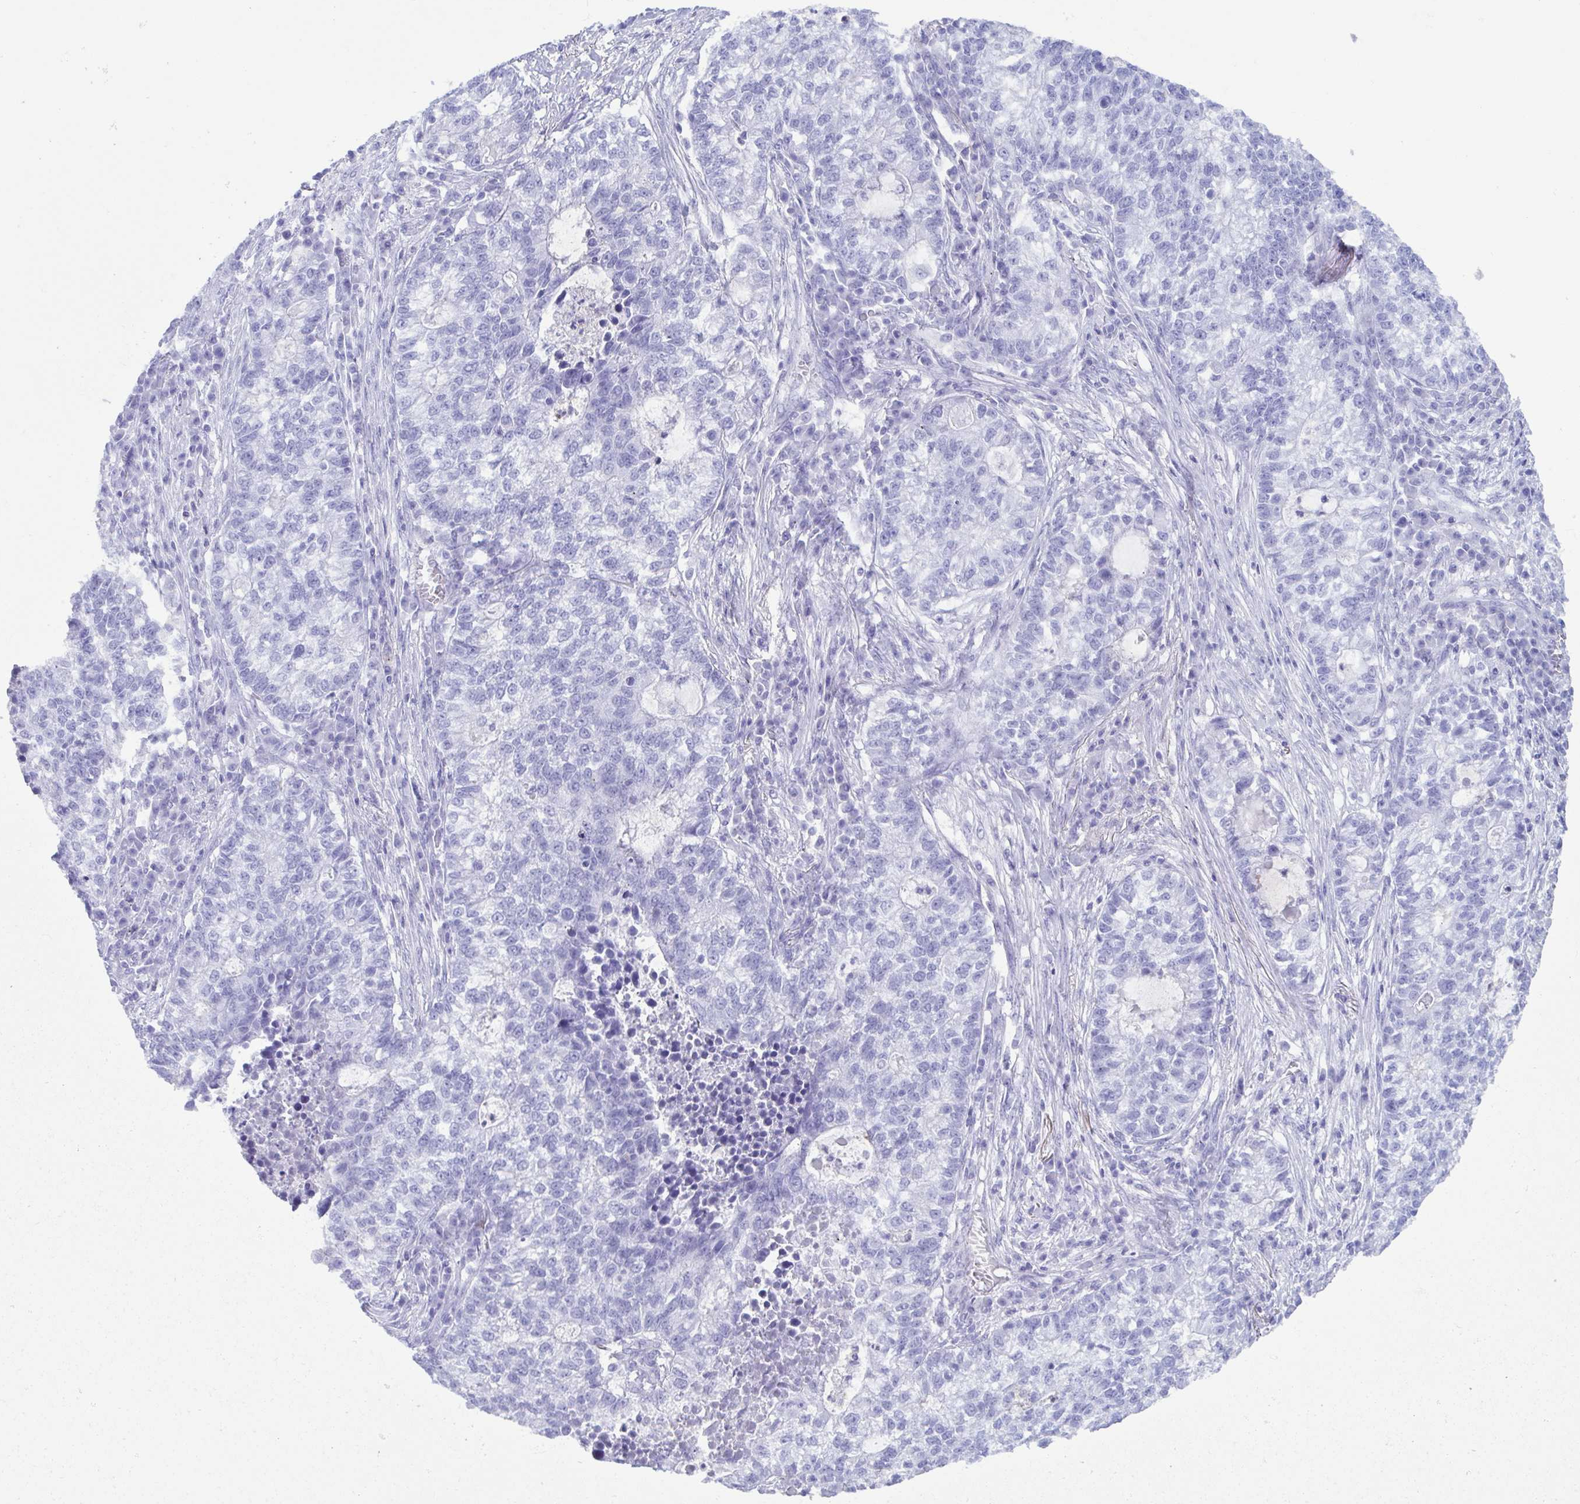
{"staining": {"intensity": "negative", "quantity": "none", "location": "none"}, "tissue": "lung cancer", "cell_type": "Tumor cells", "image_type": "cancer", "snomed": [{"axis": "morphology", "description": "Adenocarcinoma, NOS"}, {"axis": "topography", "description": "Lung"}], "caption": "Immunohistochemistry of lung cancer (adenocarcinoma) exhibits no positivity in tumor cells.", "gene": "LTF", "patient": {"sex": "male", "age": 57}}